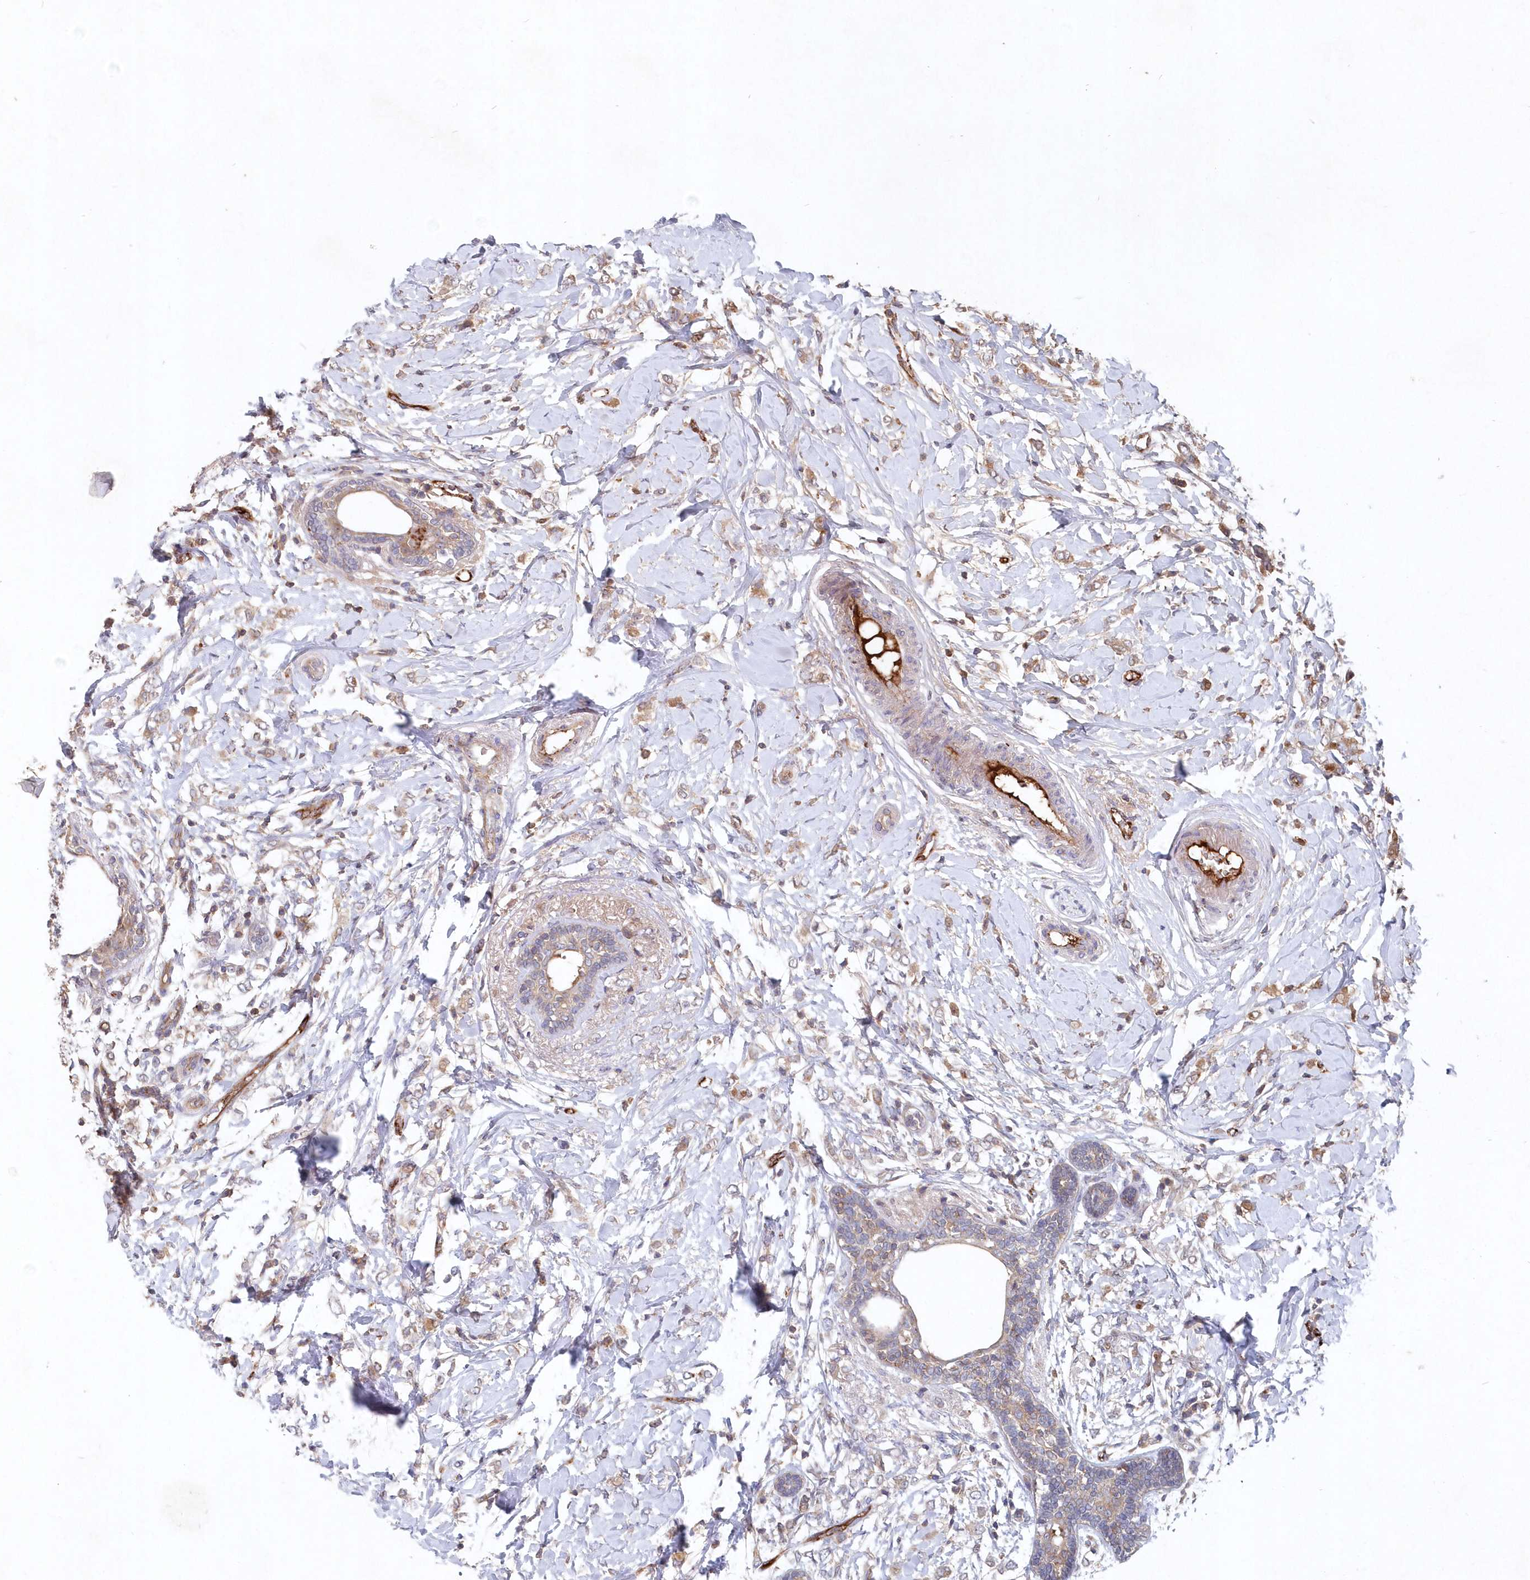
{"staining": {"intensity": "weak", "quantity": "25%-75%", "location": "cytoplasmic/membranous"}, "tissue": "breast cancer", "cell_type": "Tumor cells", "image_type": "cancer", "snomed": [{"axis": "morphology", "description": "Normal tissue, NOS"}, {"axis": "morphology", "description": "Lobular carcinoma"}, {"axis": "topography", "description": "Breast"}], "caption": "Approximately 25%-75% of tumor cells in breast cancer (lobular carcinoma) demonstrate weak cytoplasmic/membranous protein staining as visualized by brown immunohistochemical staining.", "gene": "ABHD14B", "patient": {"sex": "female", "age": 47}}